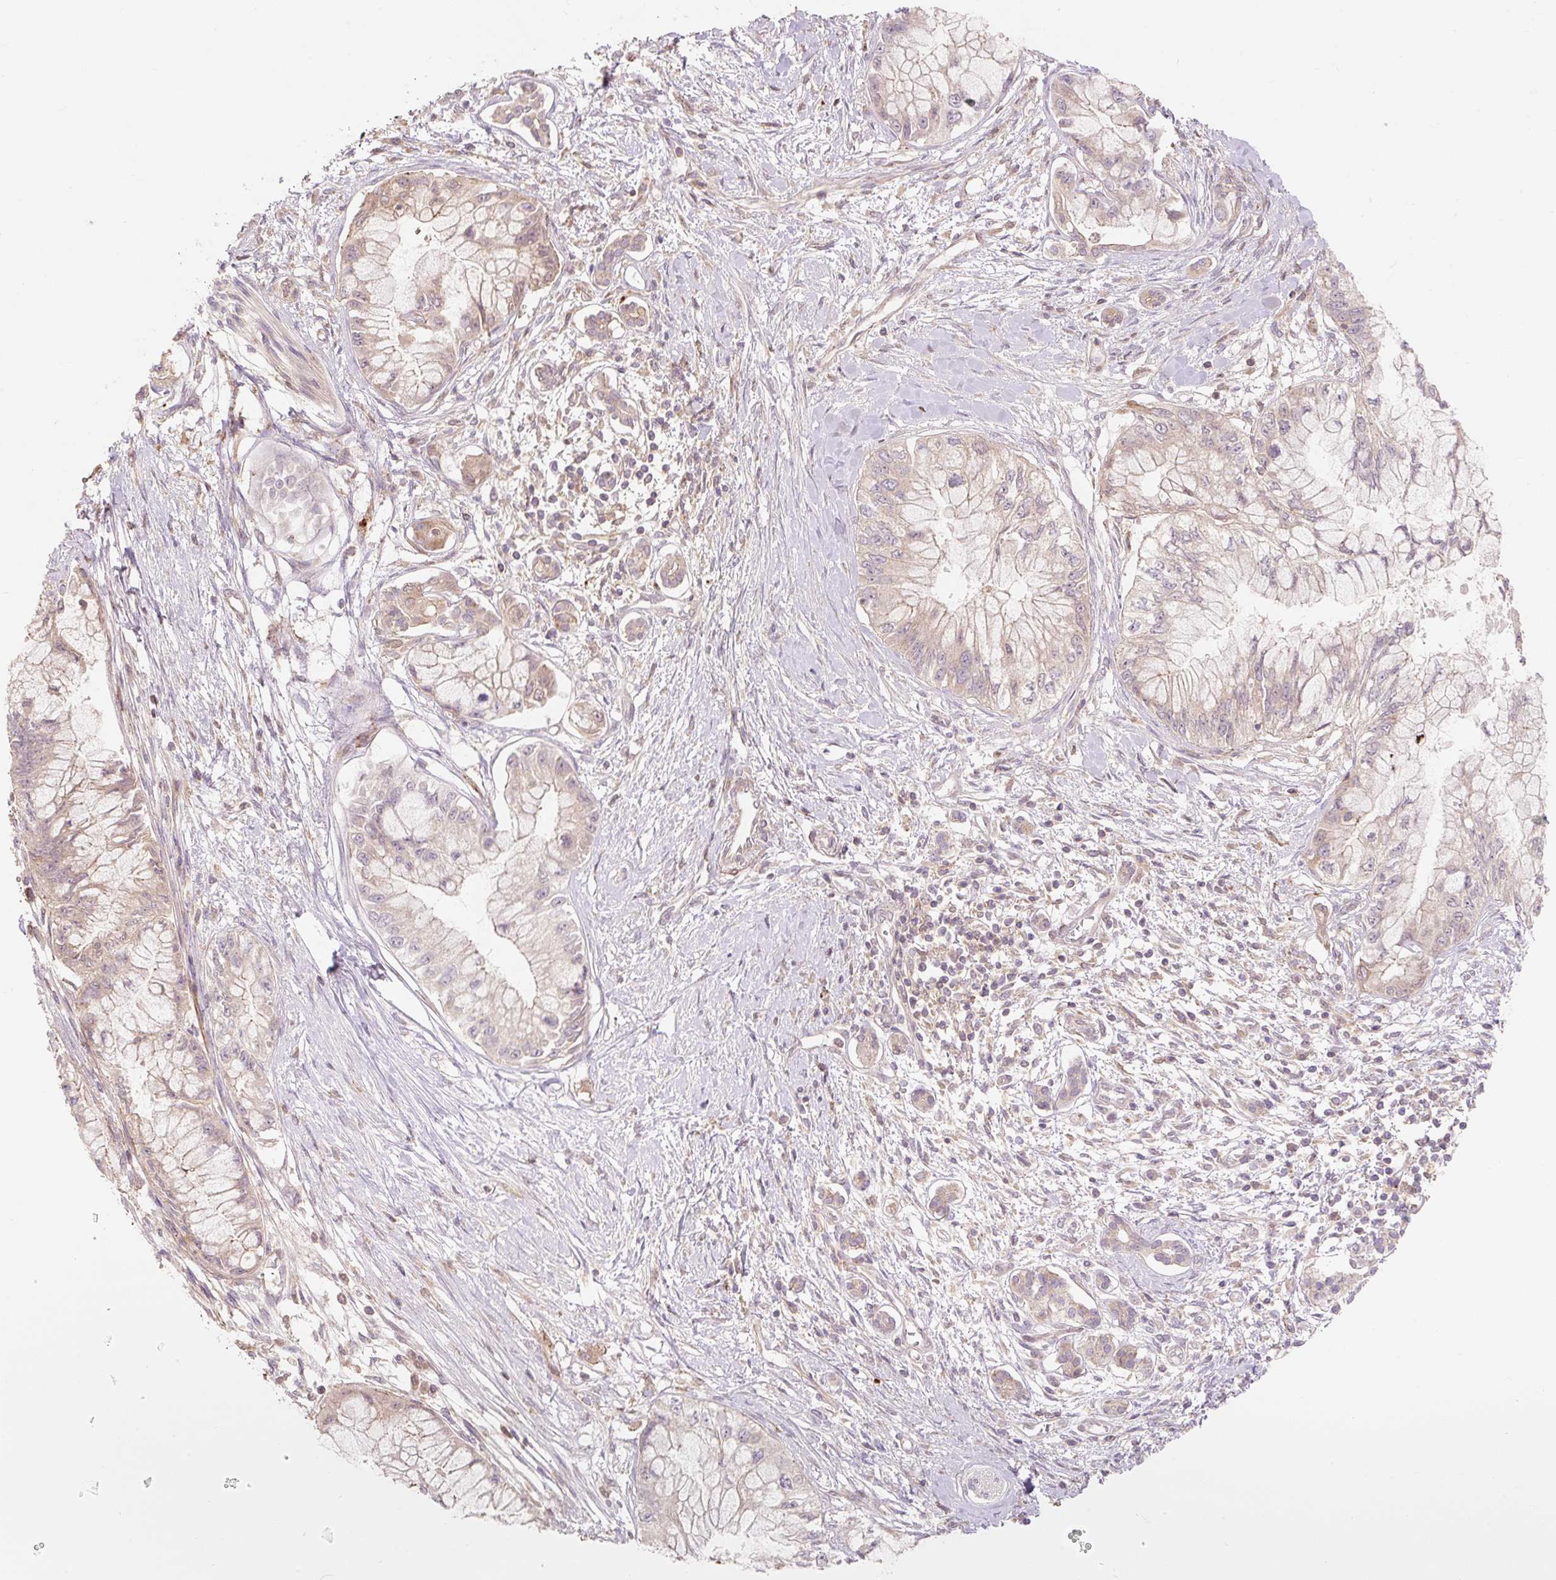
{"staining": {"intensity": "weak", "quantity": ">75%", "location": "cytoplasmic/membranous"}, "tissue": "pancreatic cancer", "cell_type": "Tumor cells", "image_type": "cancer", "snomed": [{"axis": "morphology", "description": "Adenocarcinoma, NOS"}, {"axis": "topography", "description": "Pancreas"}], "caption": "Adenocarcinoma (pancreatic) stained with immunohistochemistry shows weak cytoplasmic/membranous staining in about >75% of tumor cells.", "gene": "EMC10", "patient": {"sex": "male", "age": 48}}